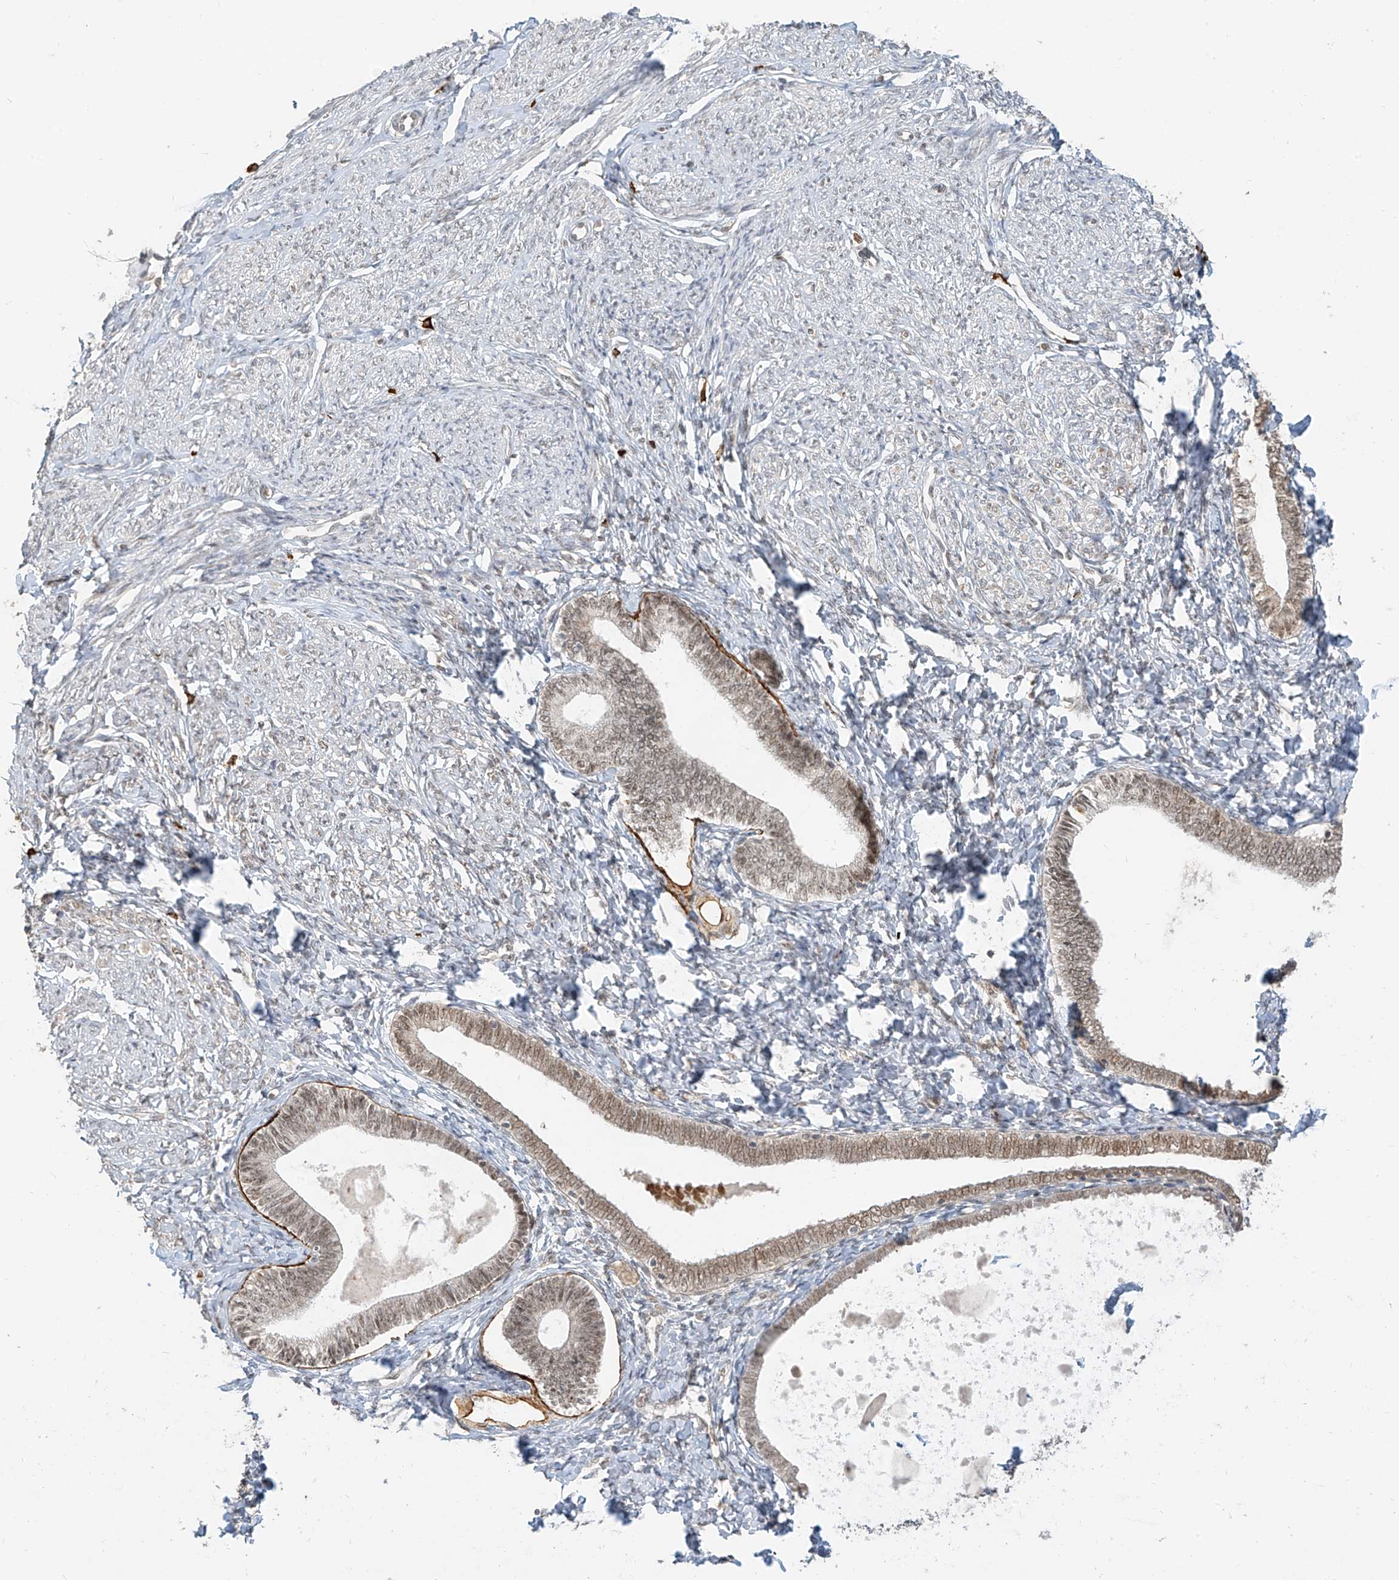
{"staining": {"intensity": "moderate", "quantity": "25%-75%", "location": "nuclear"}, "tissue": "endometrium", "cell_type": "Cells in endometrial stroma", "image_type": "normal", "snomed": [{"axis": "morphology", "description": "Normal tissue, NOS"}, {"axis": "topography", "description": "Endometrium"}], "caption": "A high-resolution micrograph shows IHC staining of normal endometrium, which exhibits moderate nuclear expression in approximately 25%-75% of cells in endometrial stroma.", "gene": "ZMYM2", "patient": {"sex": "female", "age": 72}}